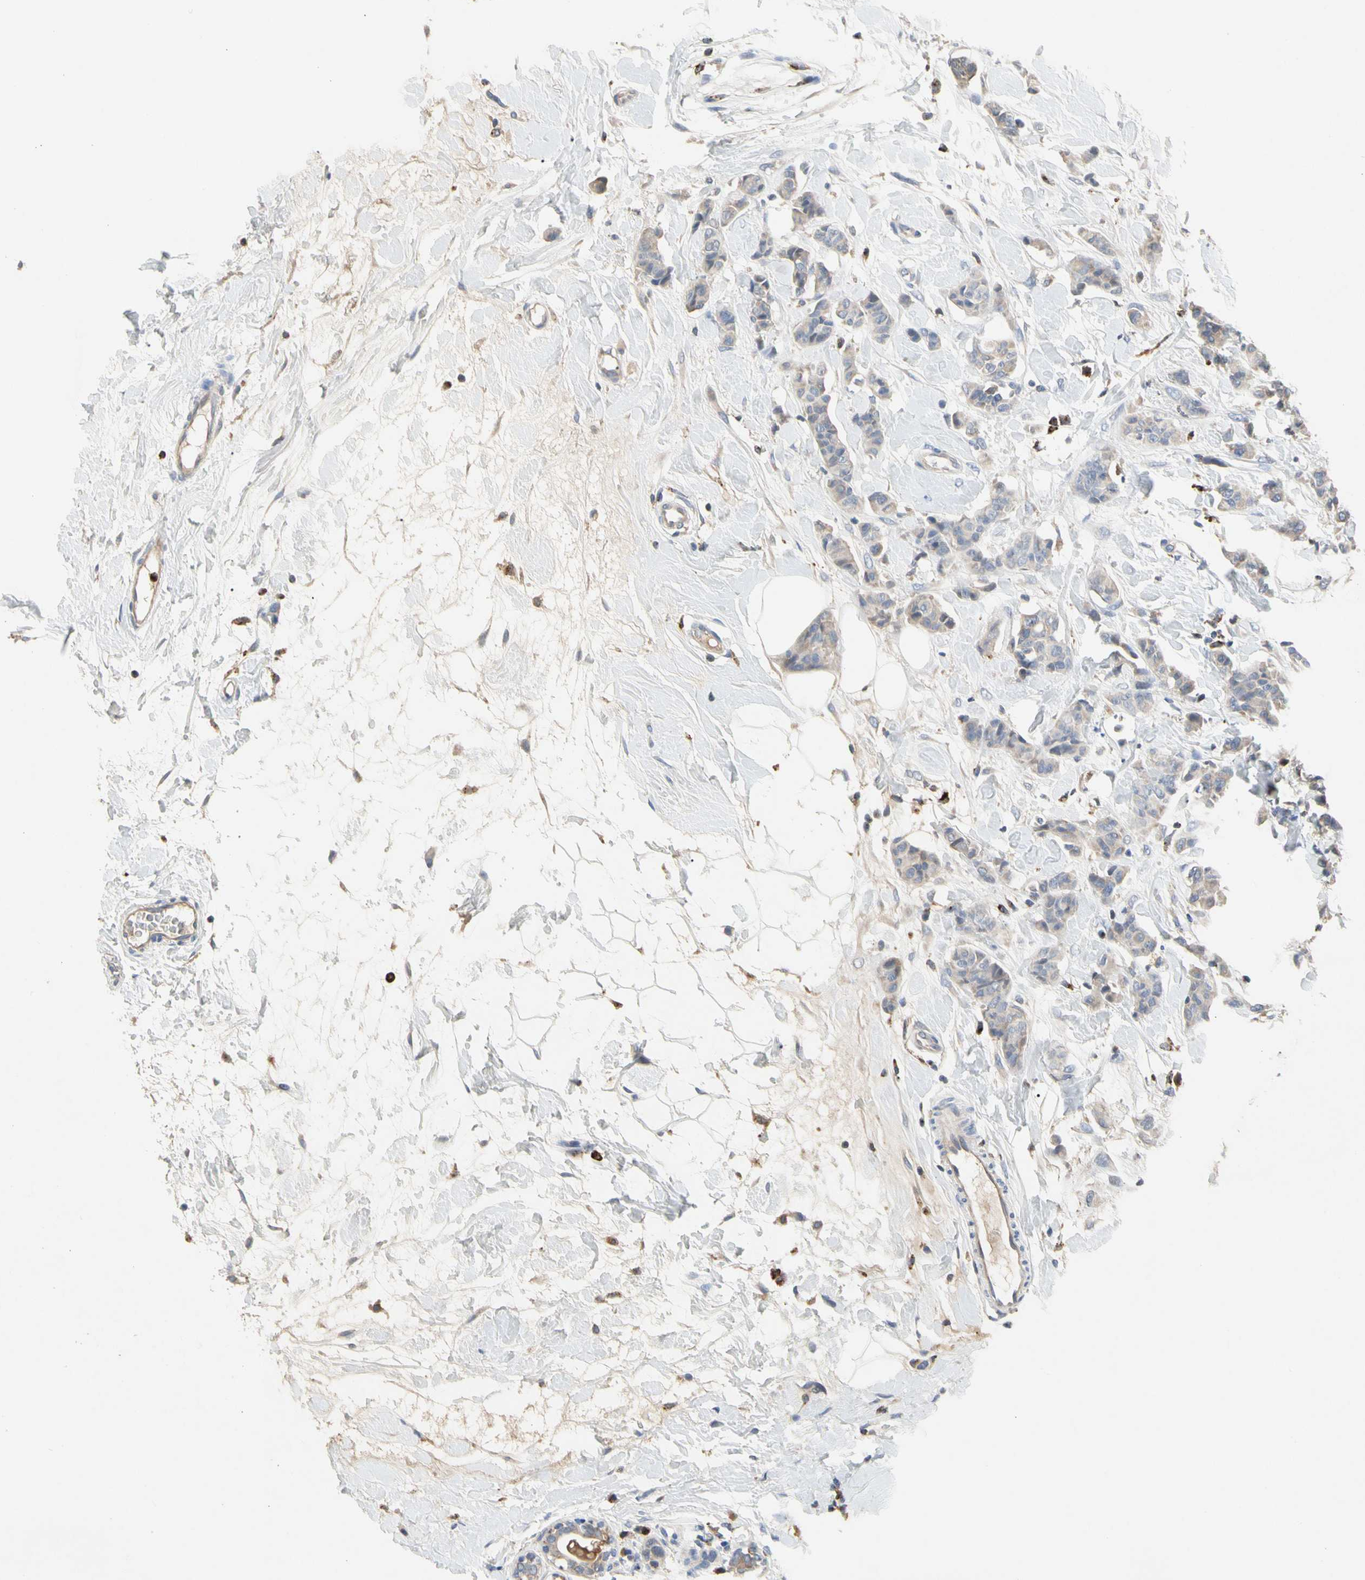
{"staining": {"intensity": "weak", "quantity": "25%-75%", "location": "cytoplasmic/membranous"}, "tissue": "breast cancer", "cell_type": "Tumor cells", "image_type": "cancer", "snomed": [{"axis": "morphology", "description": "Normal tissue, NOS"}, {"axis": "morphology", "description": "Duct carcinoma"}, {"axis": "topography", "description": "Breast"}], "caption": "Immunohistochemical staining of human invasive ductal carcinoma (breast) displays low levels of weak cytoplasmic/membranous protein expression in about 25%-75% of tumor cells.", "gene": "ADA2", "patient": {"sex": "female", "age": 40}}